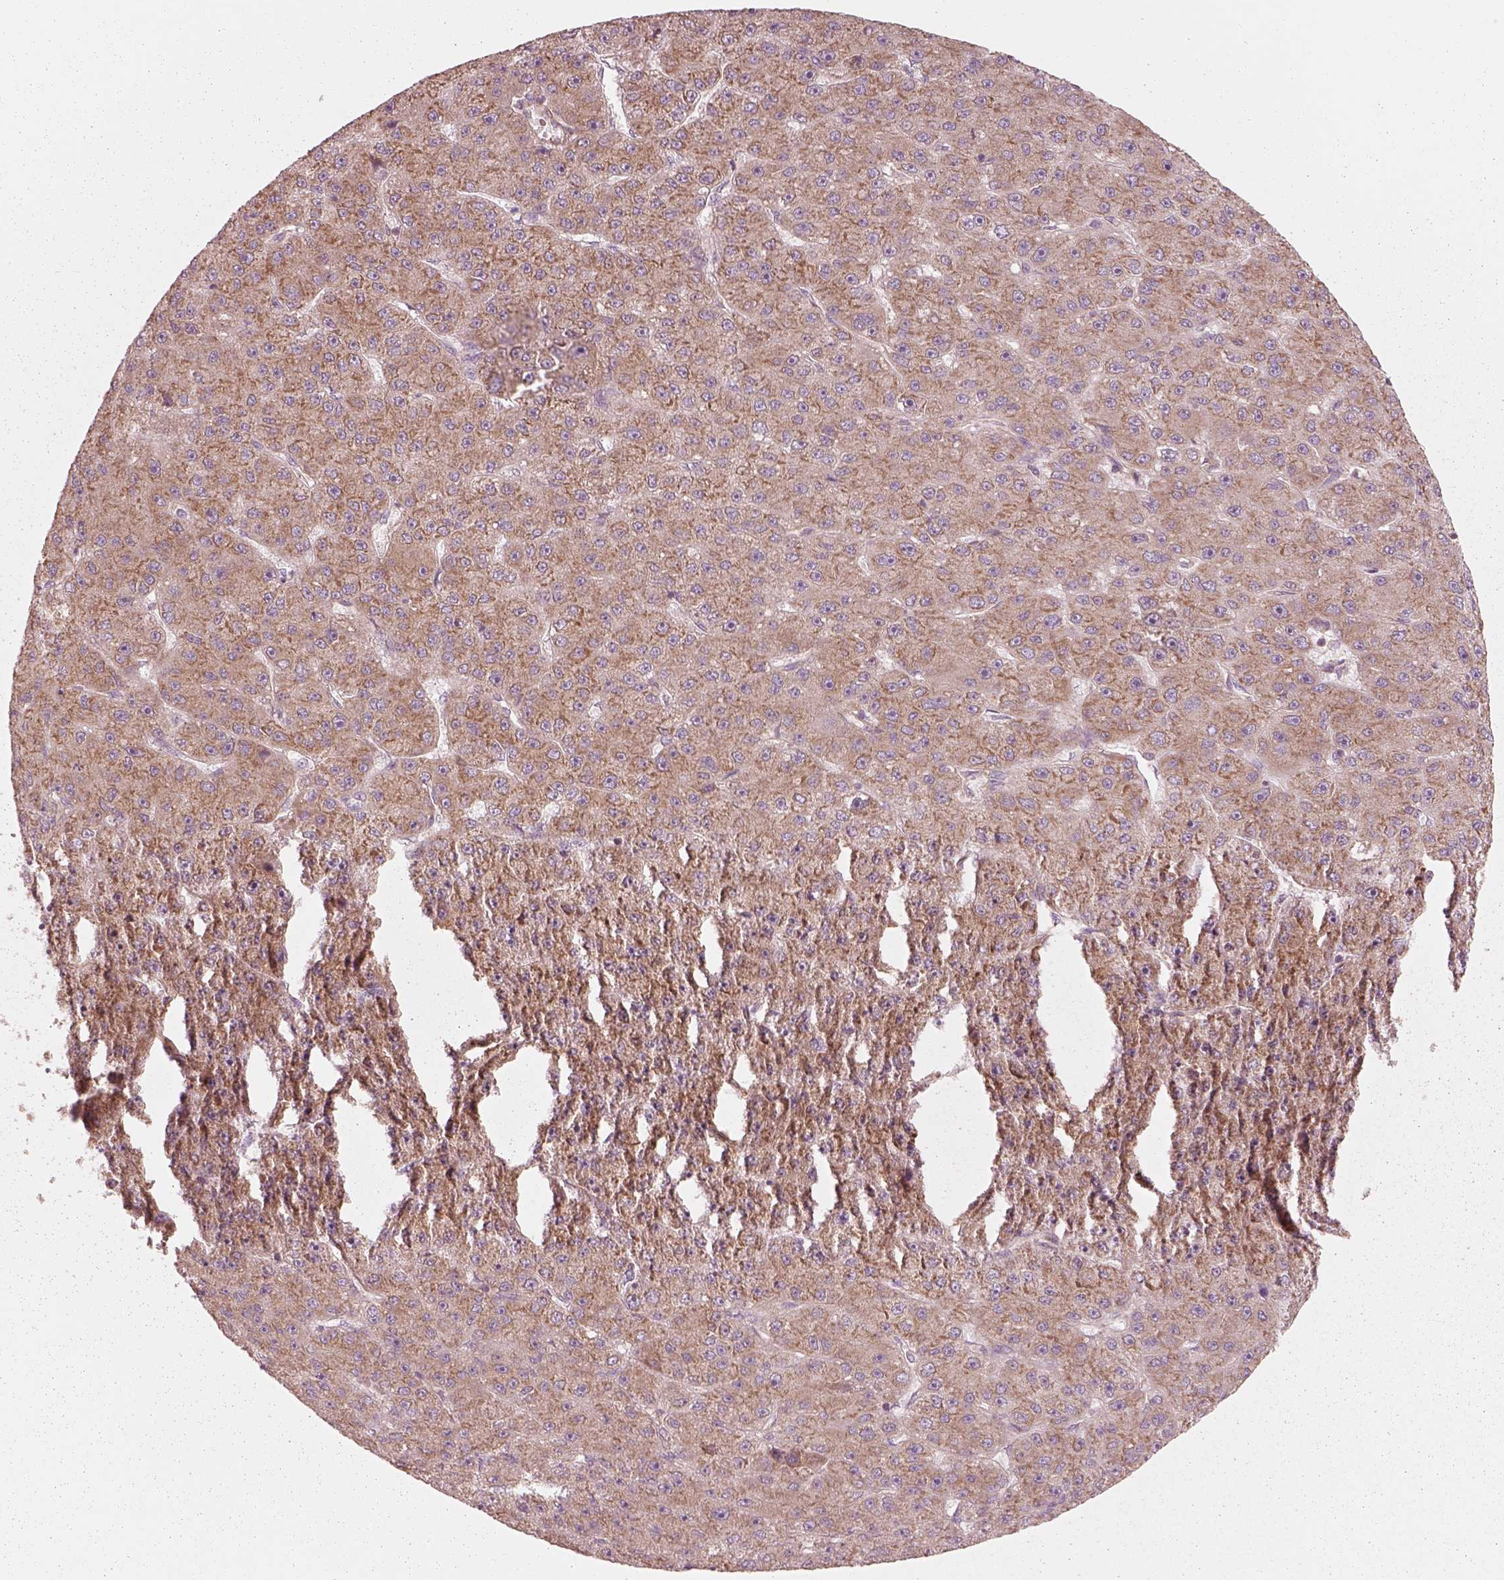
{"staining": {"intensity": "moderate", "quantity": ">75%", "location": "cytoplasmic/membranous"}, "tissue": "liver cancer", "cell_type": "Tumor cells", "image_type": "cancer", "snomed": [{"axis": "morphology", "description": "Carcinoma, Hepatocellular, NOS"}, {"axis": "topography", "description": "Liver"}], "caption": "Protein analysis of liver cancer (hepatocellular carcinoma) tissue exhibits moderate cytoplasmic/membranous positivity in about >75% of tumor cells.", "gene": "CNOT2", "patient": {"sex": "male", "age": 67}}